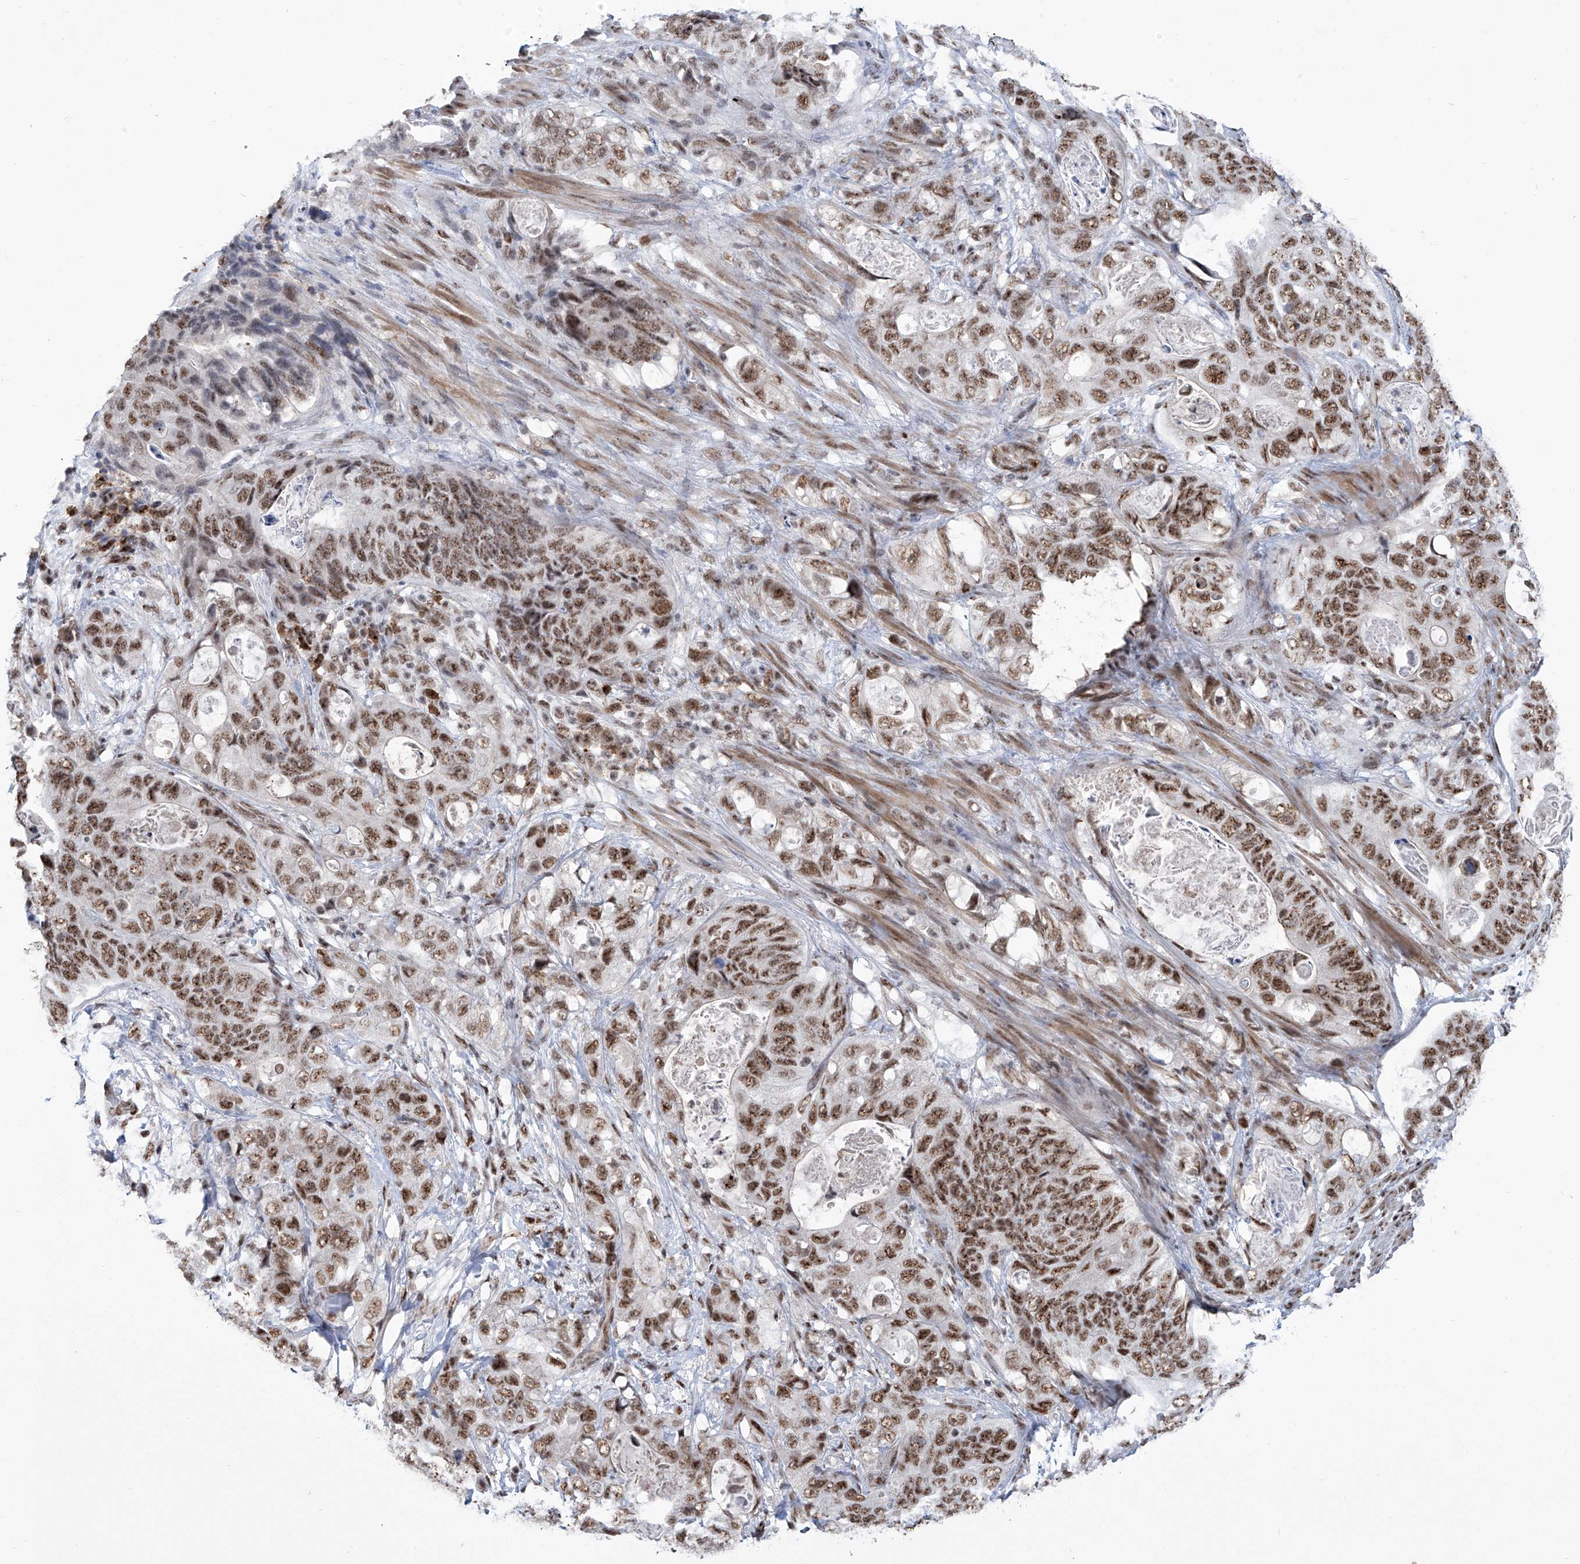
{"staining": {"intensity": "moderate", "quantity": ">75%", "location": "nuclear"}, "tissue": "stomach cancer", "cell_type": "Tumor cells", "image_type": "cancer", "snomed": [{"axis": "morphology", "description": "Normal tissue, NOS"}, {"axis": "morphology", "description": "Adenocarcinoma, NOS"}, {"axis": "topography", "description": "Stomach"}], "caption": "An immunohistochemistry (IHC) image of tumor tissue is shown. Protein staining in brown labels moderate nuclear positivity in adenocarcinoma (stomach) within tumor cells. Using DAB (3,3'-diaminobenzidine) (brown) and hematoxylin (blue) stains, captured at high magnification using brightfield microscopy.", "gene": "FBXL4", "patient": {"sex": "female", "age": 89}}